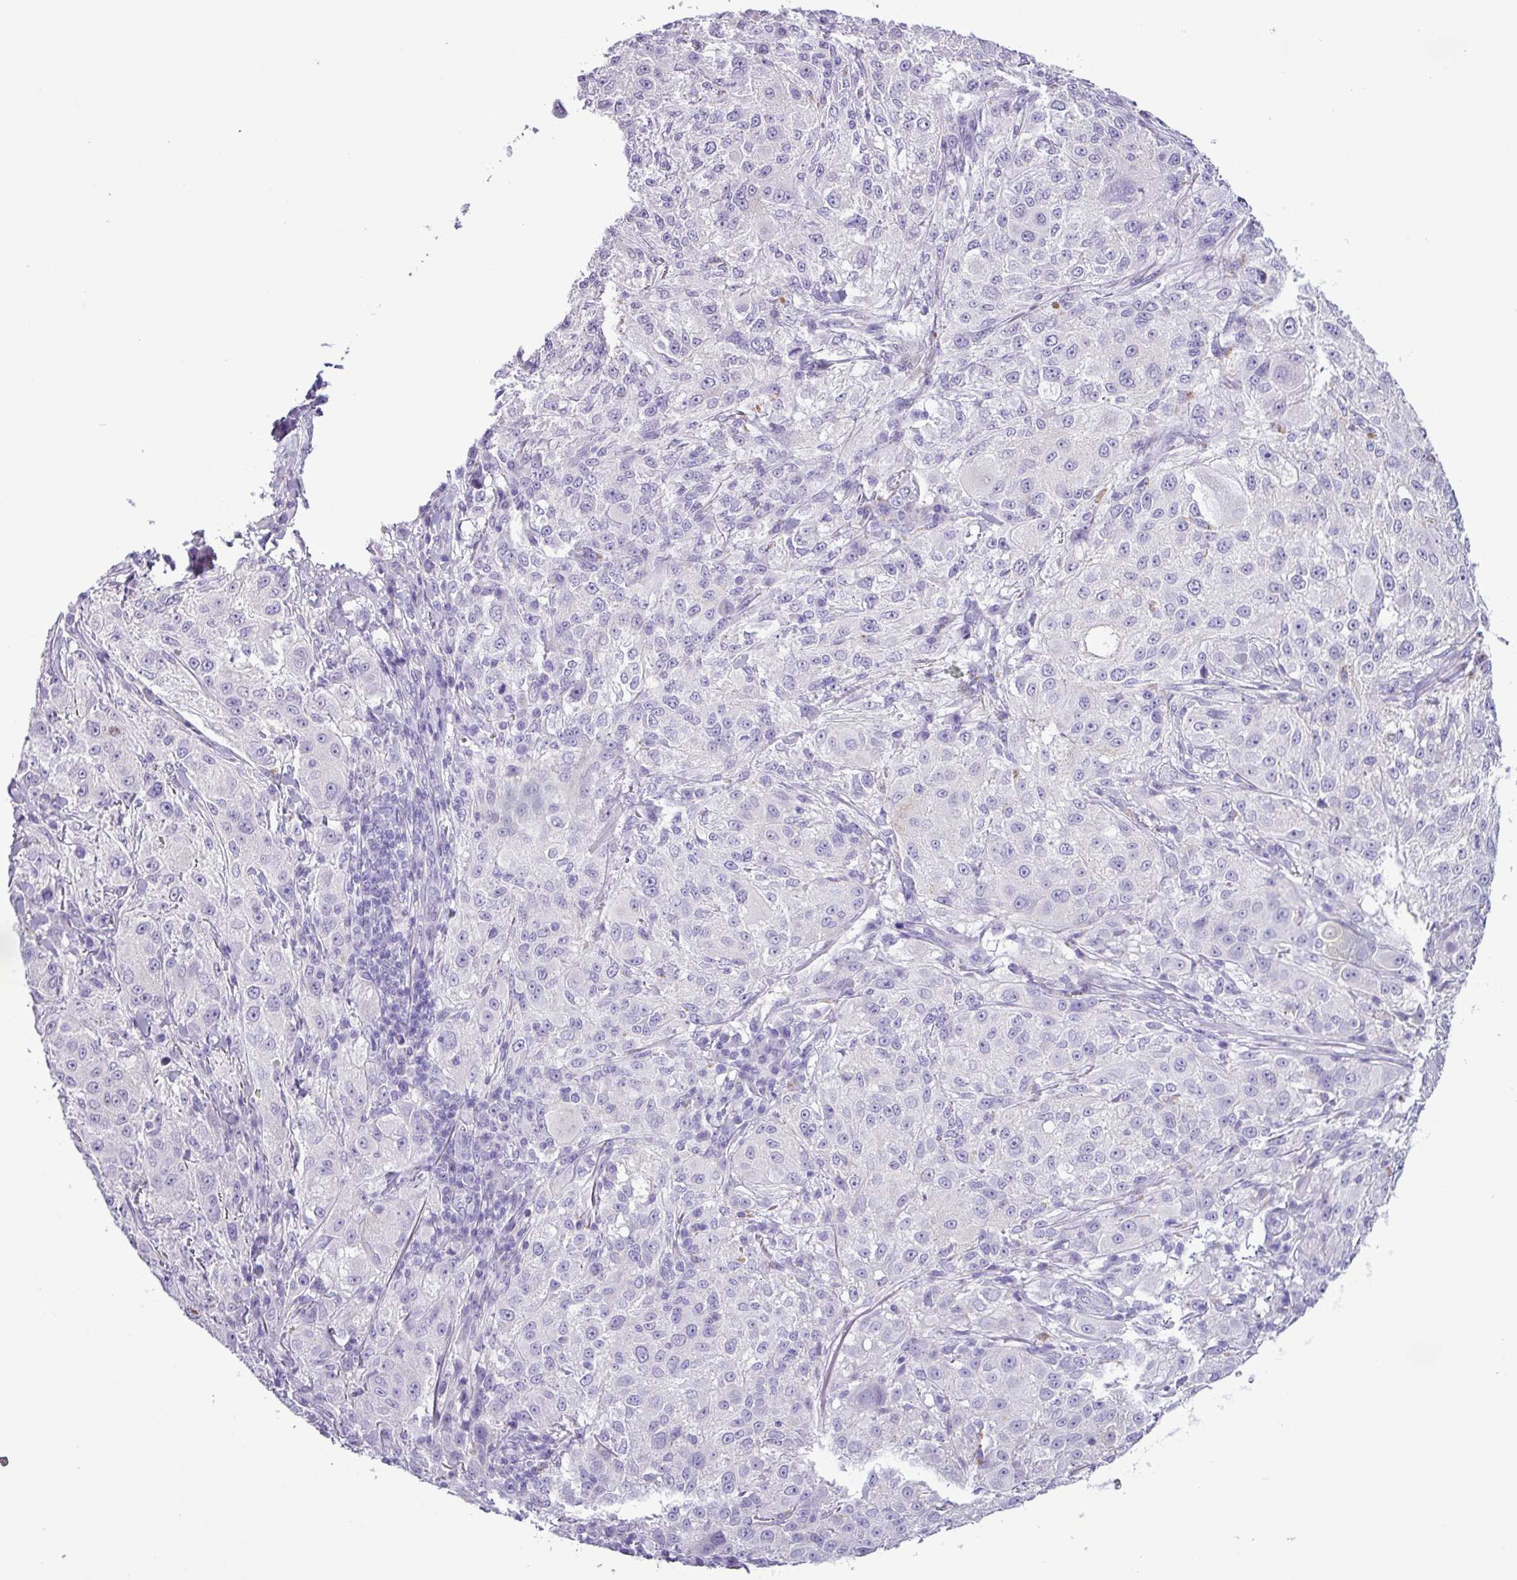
{"staining": {"intensity": "negative", "quantity": "none", "location": "none"}, "tissue": "melanoma", "cell_type": "Tumor cells", "image_type": "cancer", "snomed": [{"axis": "morphology", "description": "Necrosis, NOS"}, {"axis": "morphology", "description": "Malignant melanoma, NOS"}, {"axis": "topography", "description": "Skin"}], "caption": "An IHC image of melanoma is shown. There is no staining in tumor cells of melanoma.", "gene": "ALDH3A1", "patient": {"sex": "female", "age": 87}}